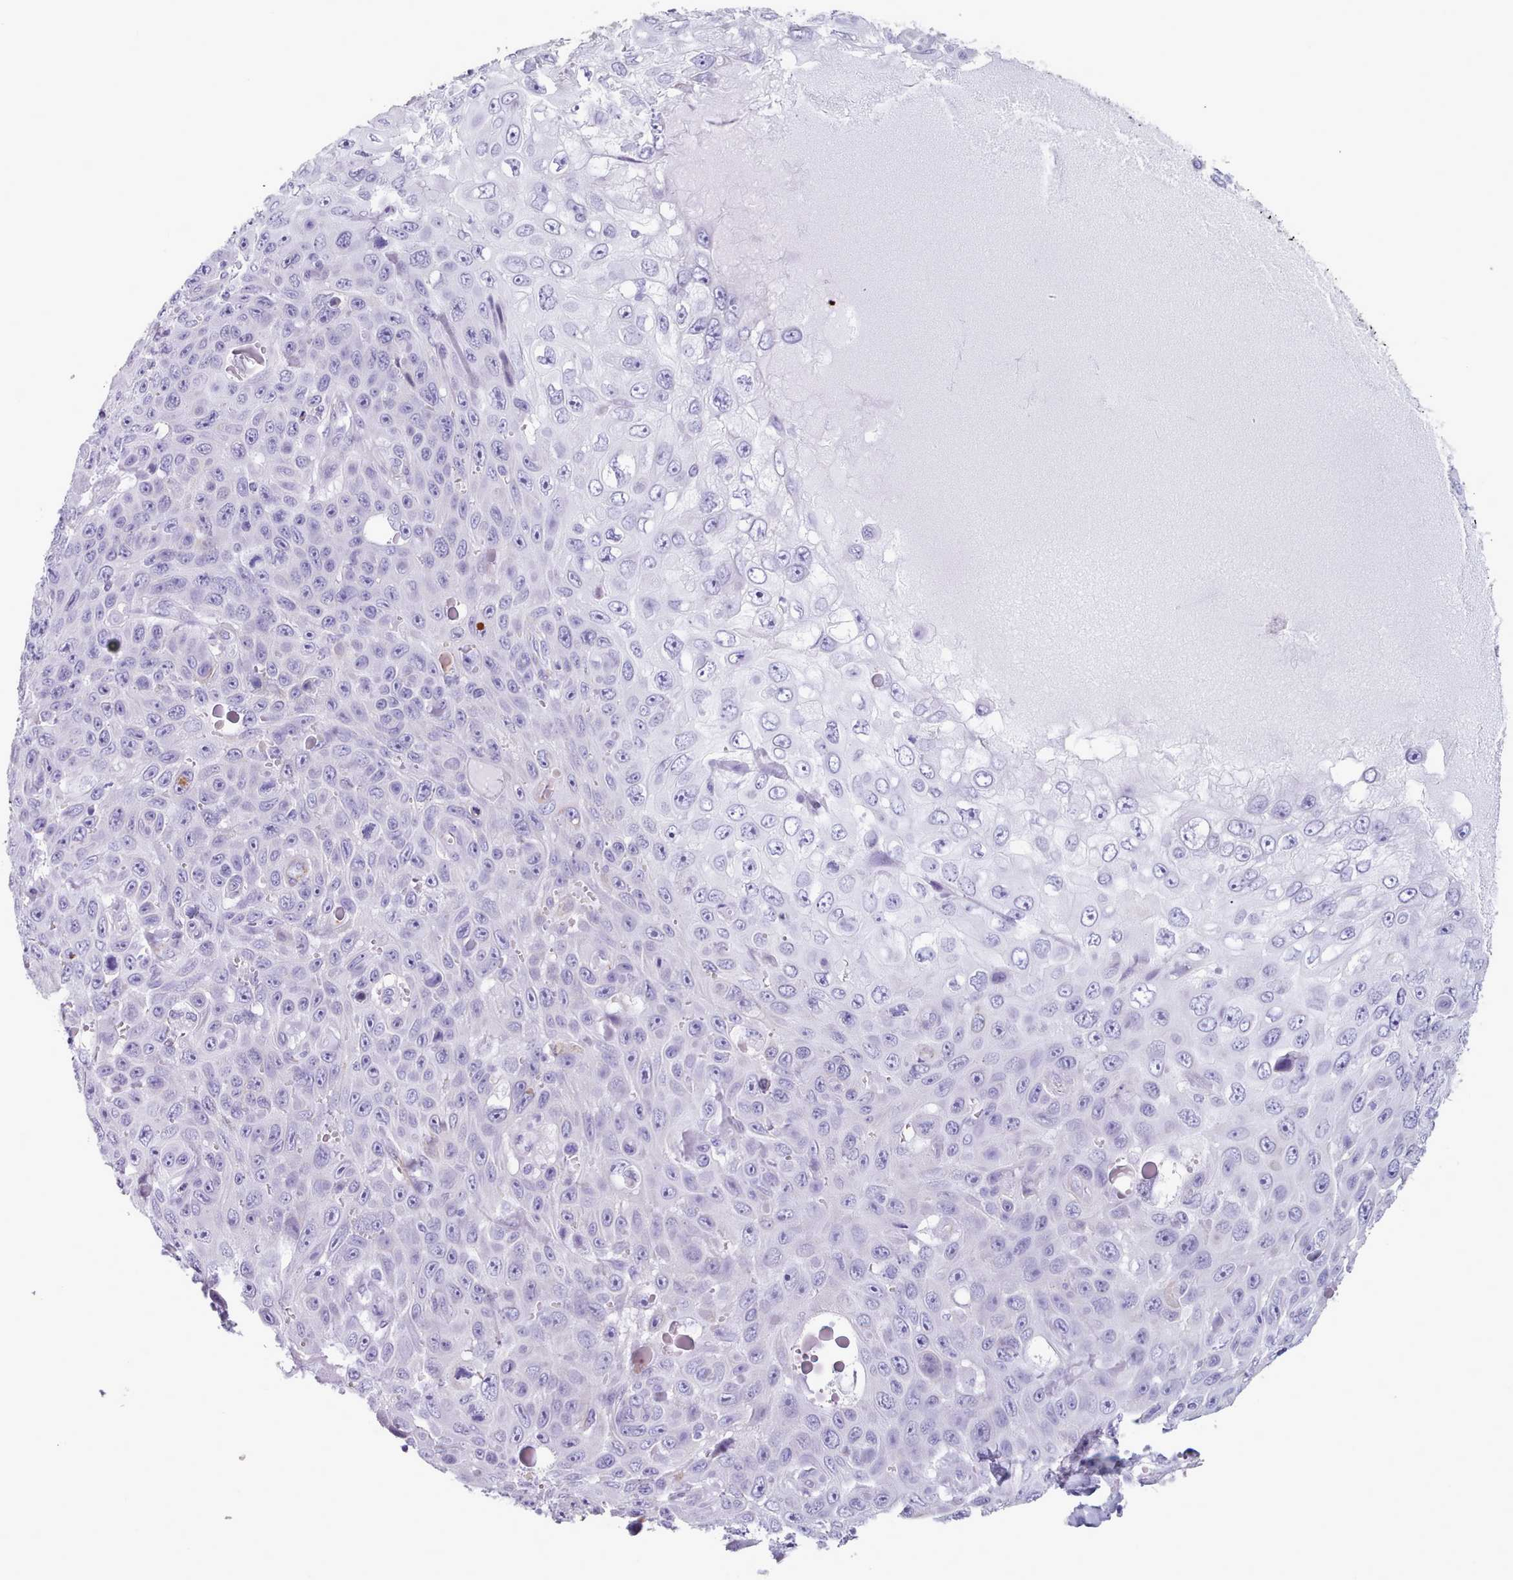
{"staining": {"intensity": "negative", "quantity": "none", "location": "none"}, "tissue": "skin cancer", "cell_type": "Tumor cells", "image_type": "cancer", "snomed": [{"axis": "morphology", "description": "Squamous cell carcinoma, NOS"}, {"axis": "topography", "description": "Skin"}], "caption": "A high-resolution photomicrograph shows immunohistochemistry (IHC) staining of skin cancer (squamous cell carcinoma), which displays no significant staining in tumor cells.", "gene": "FPGS", "patient": {"sex": "male", "age": 82}}